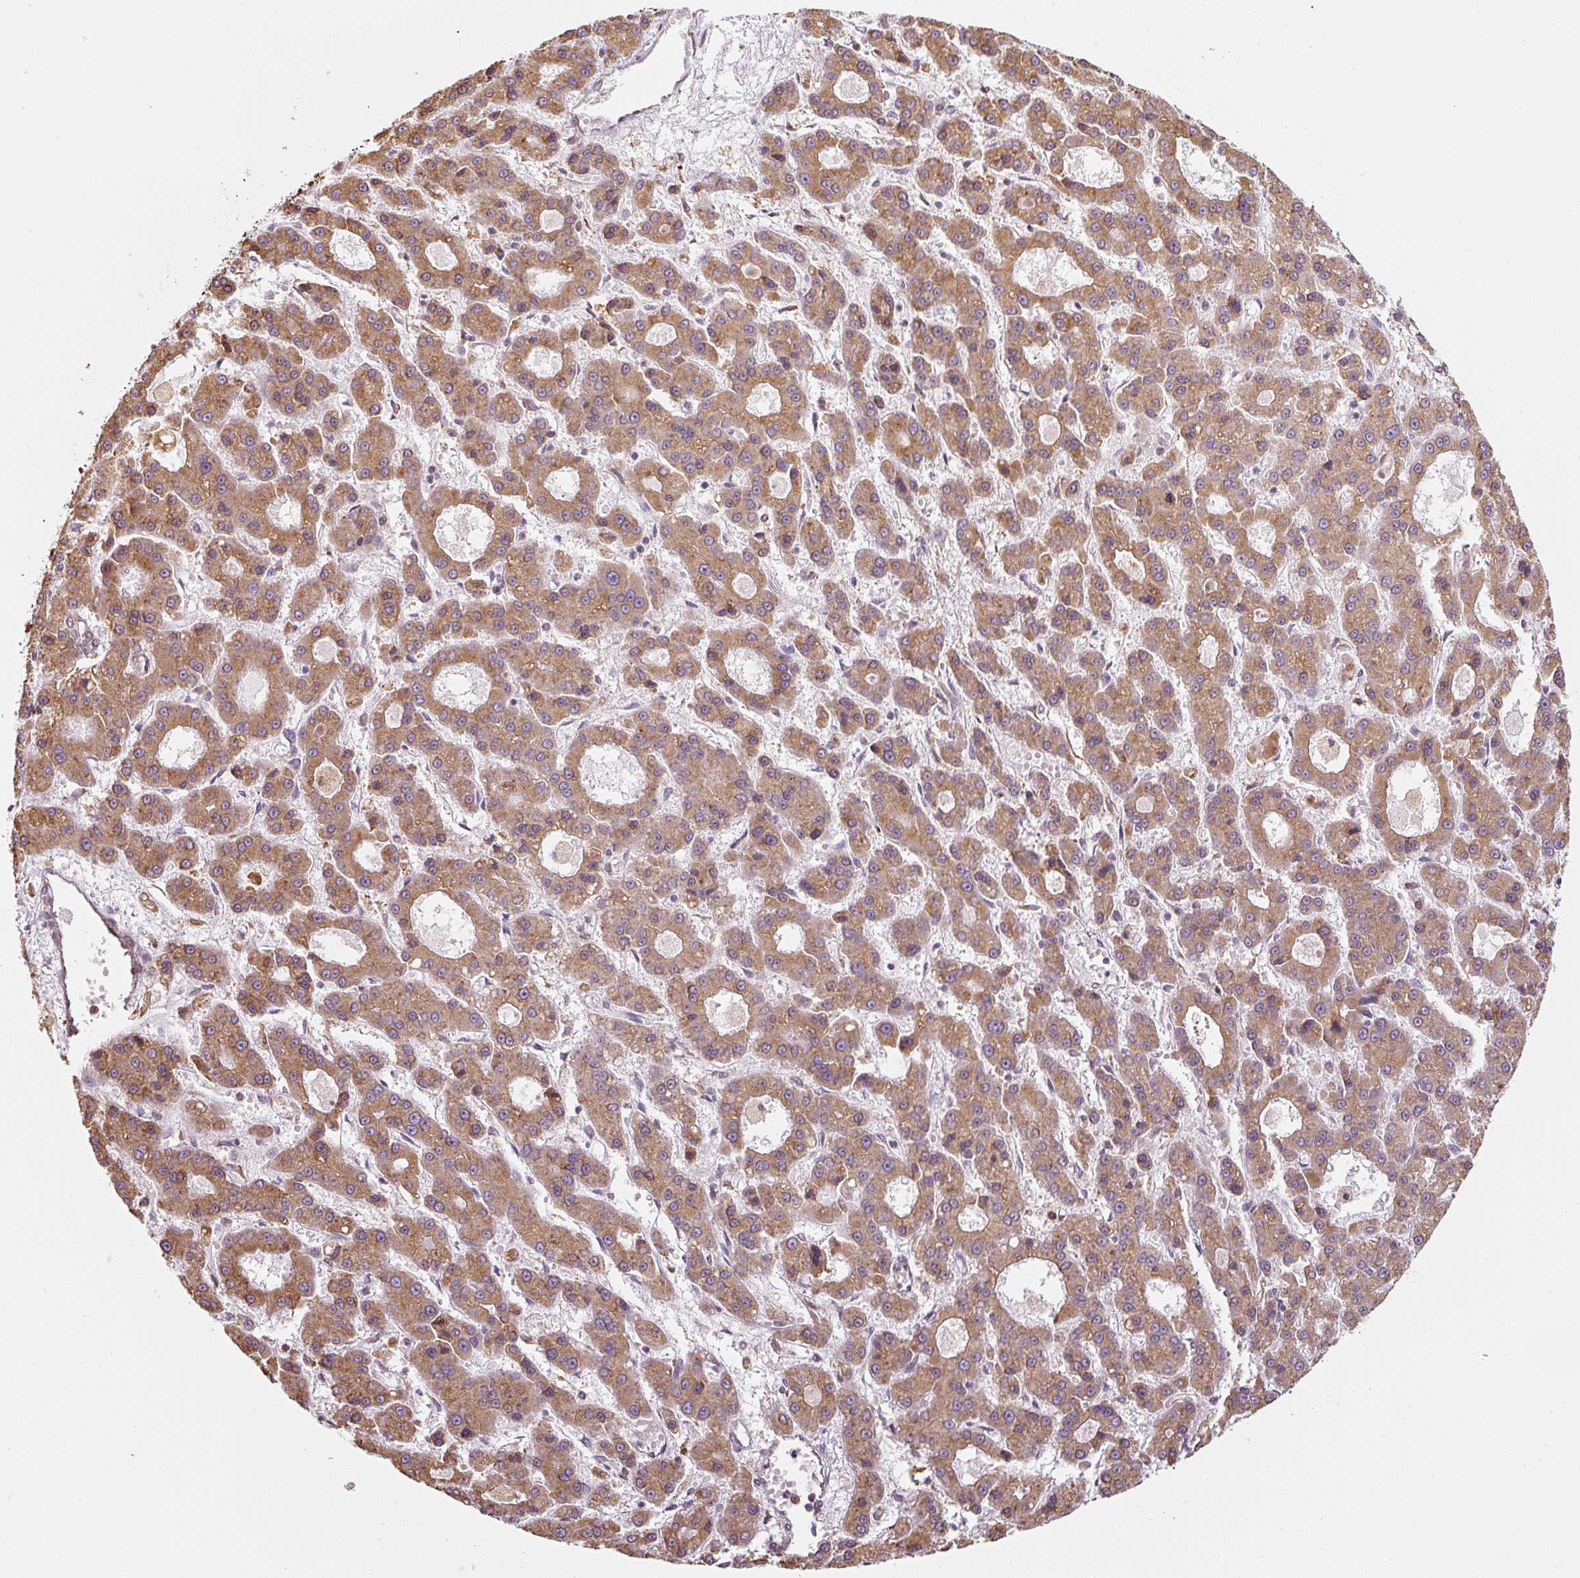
{"staining": {"intensity": "moderate", "quantity": ">75%", "location": "cytoplasmic/membranous"}, "tissue": "liver cancer", "cell_type": "Tumor cells", "image_type": "cancer", "snomed": [{"axis": "morphology", "description": "Carcinoma, Hepatocellular, NOS"}, {"axis": "topography", "description": "Liver"}], "caption": "Protein expression analysis of hepatocellular carcinoma (liver) displays moderate cytoplasmic/membranous positivity in about >75% of tumor cells.", "gene": "PRKCSH", "patient": {"sex": "male", "age": 70}}